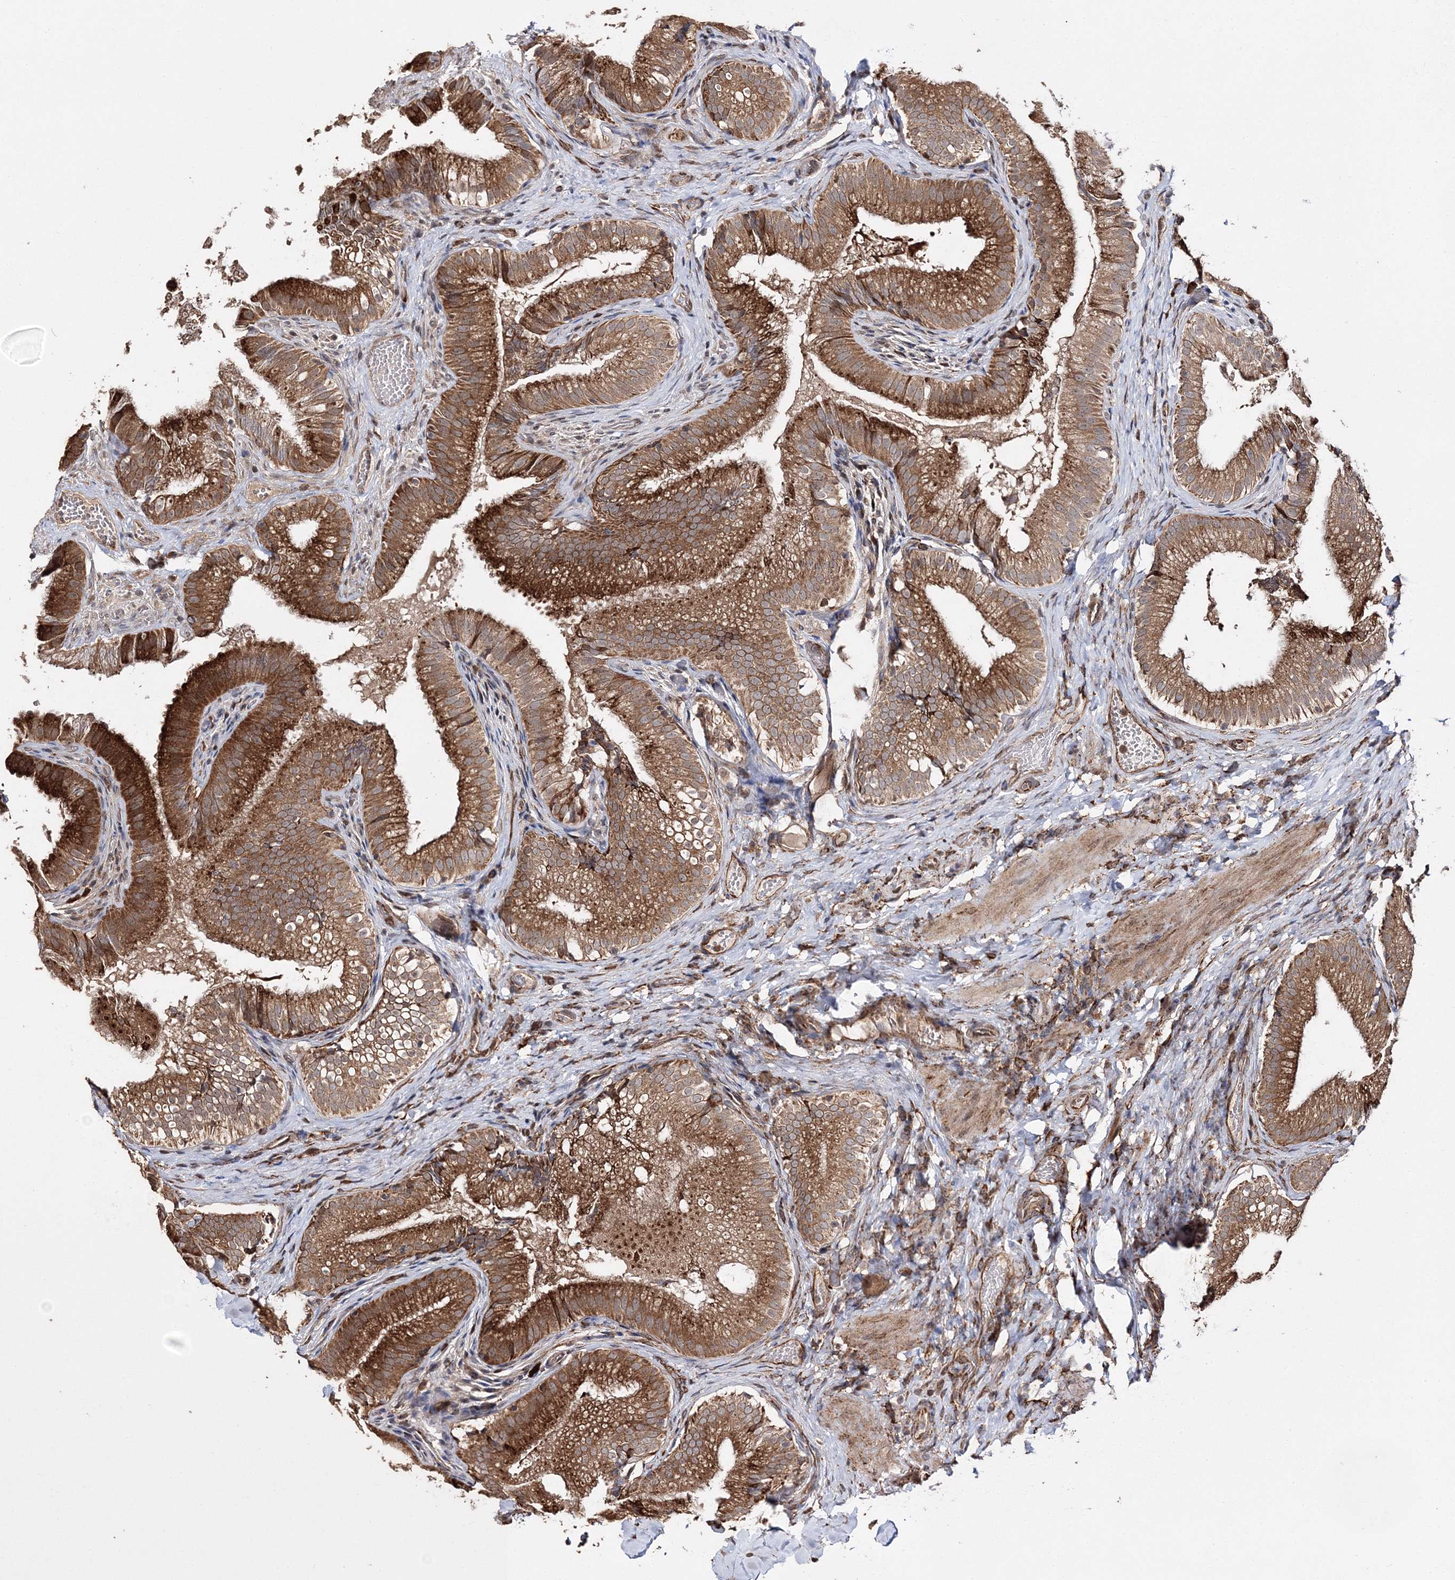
{"staining": {"intensity": "strong", "quantity": ">75%", "location": "cytoplasmic/membranous"}, "tissue": "gallbladder", "cell_type": "Glandular cells", "image_type": "normal", "snomed": [{"axis": "morphology", "description": "Normal tissue, NOS"}, {"axis": "topography", "description": "Gallbladder"}], "caption": "Immunohistochemical staining of normal gallbladder demonstrates >75% levels of strong cytoplasmic/membranous protein staining in approximately >75% of glandular cells.", "gene": "SCRN3", "patient": {"sex": "female", "age": 30}}